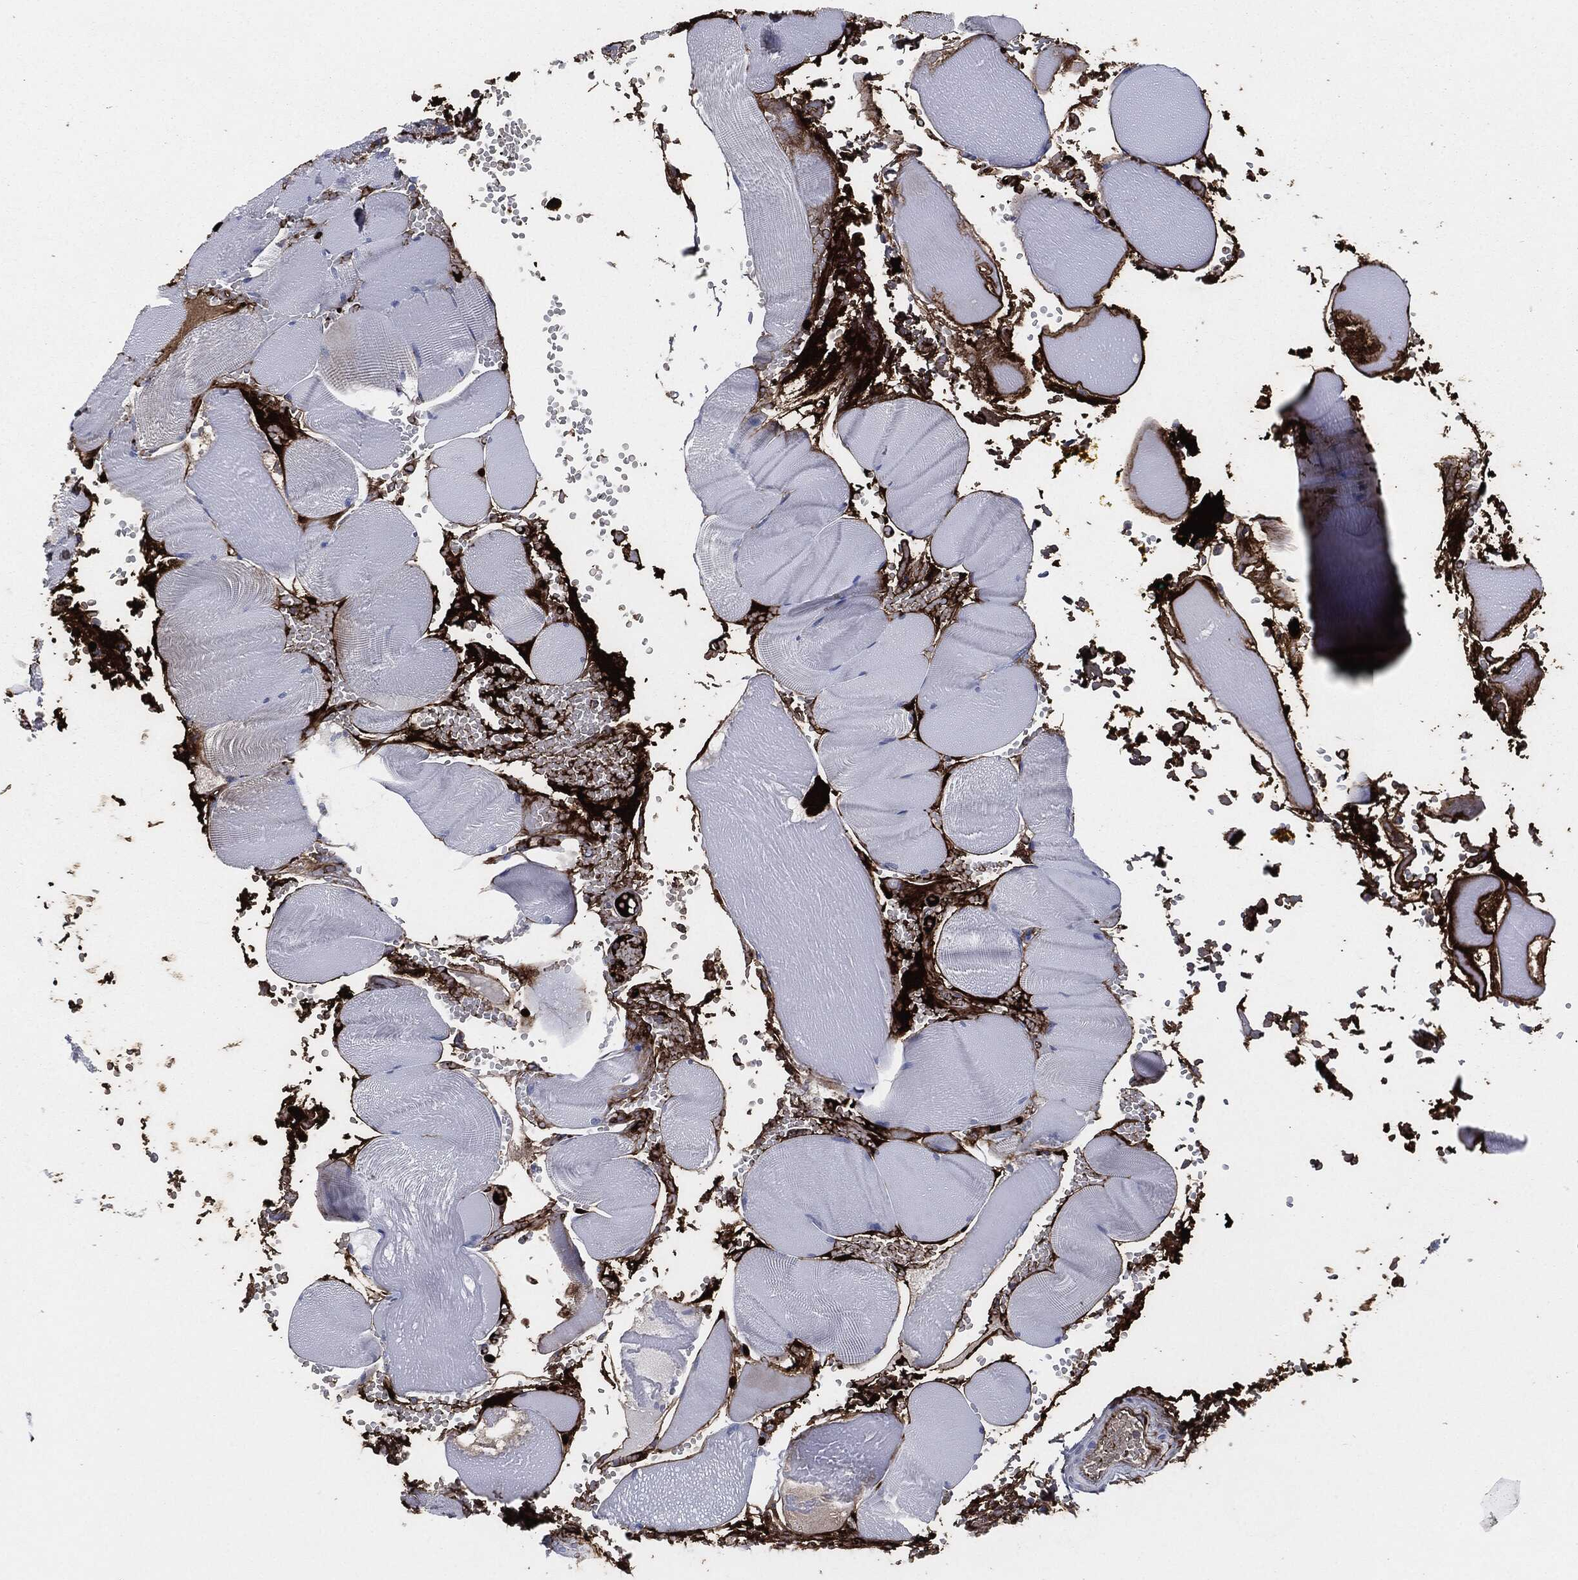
{"staining": {"intensity": "negative", "quantity": "none", "location": "none"}, "tissue": "skeletal muscle", "cell_type": "Myocytes", "image_type": "normal", "snomed": [{"axis": "morphology", "description": "Normal tissue, NOS"}, {"axis": "topography", "description": "Skeletal muscle"}], "caption": "Skeletal muscle was stained to show a protein in brown. There is no significant expression in myocytes. (Immunohistochemistry, brightfield microscopy, high magnification).", "gene": "APOB", "patient": {"sex": "male", "age": 56}}